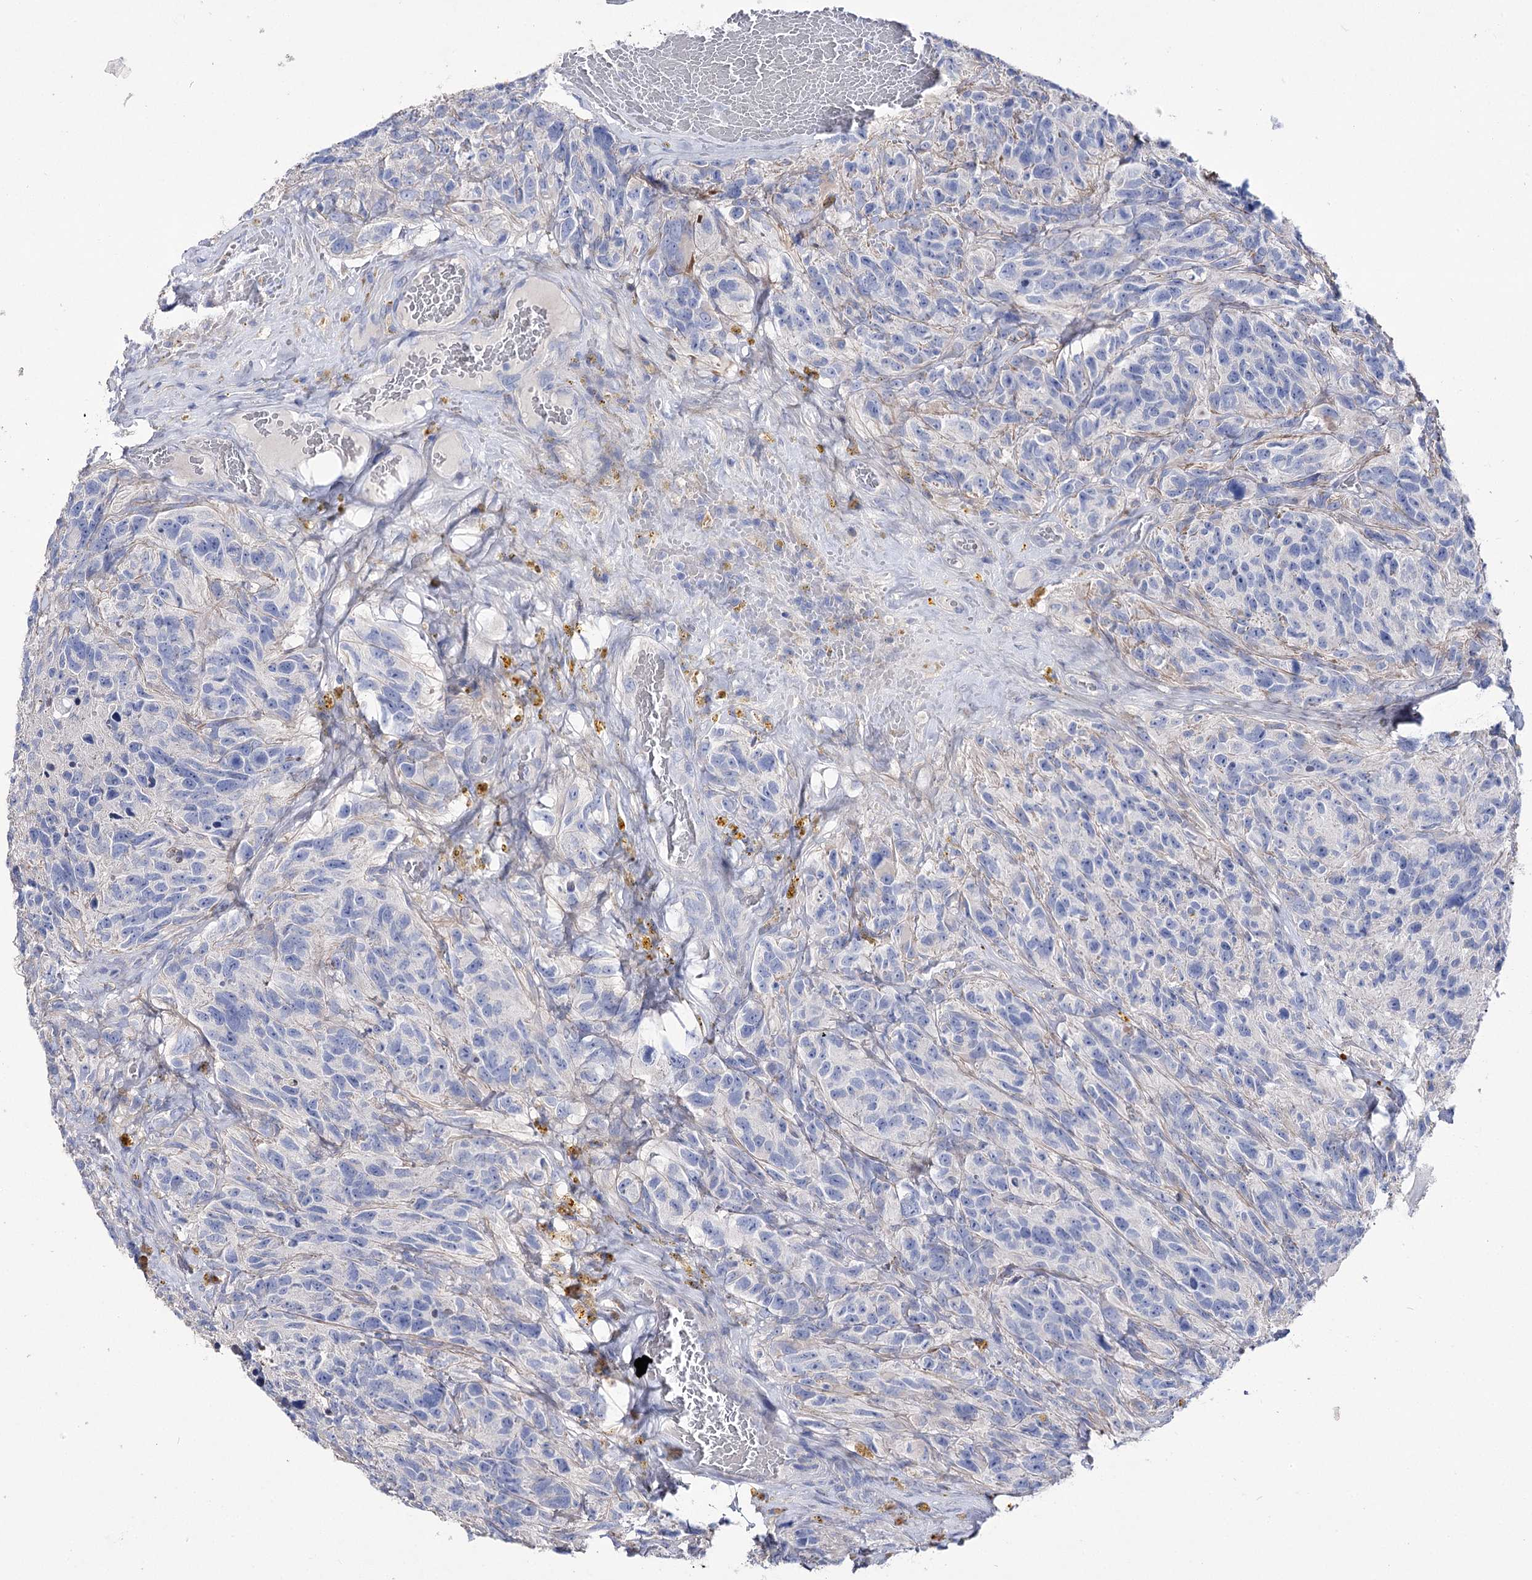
{"staining": {"intensity": "negative", "quantity": "none", "location": "none"}, "tissue": "glioma", "cell_type": "Tumor cells", "image_type": "cancer", "snomed": [{"axis": "morphology", "description": "Glioma, malignant, High grade"}, {"axis": "topography", "description": "Brain"}], "caption": "A high-resolution histopathology image shows immunohistochemistry staining of glioma, which displays no significant staining in tumor cells.", "gene": "NRAP", "patient": {"sex": "male", "age": 69}}